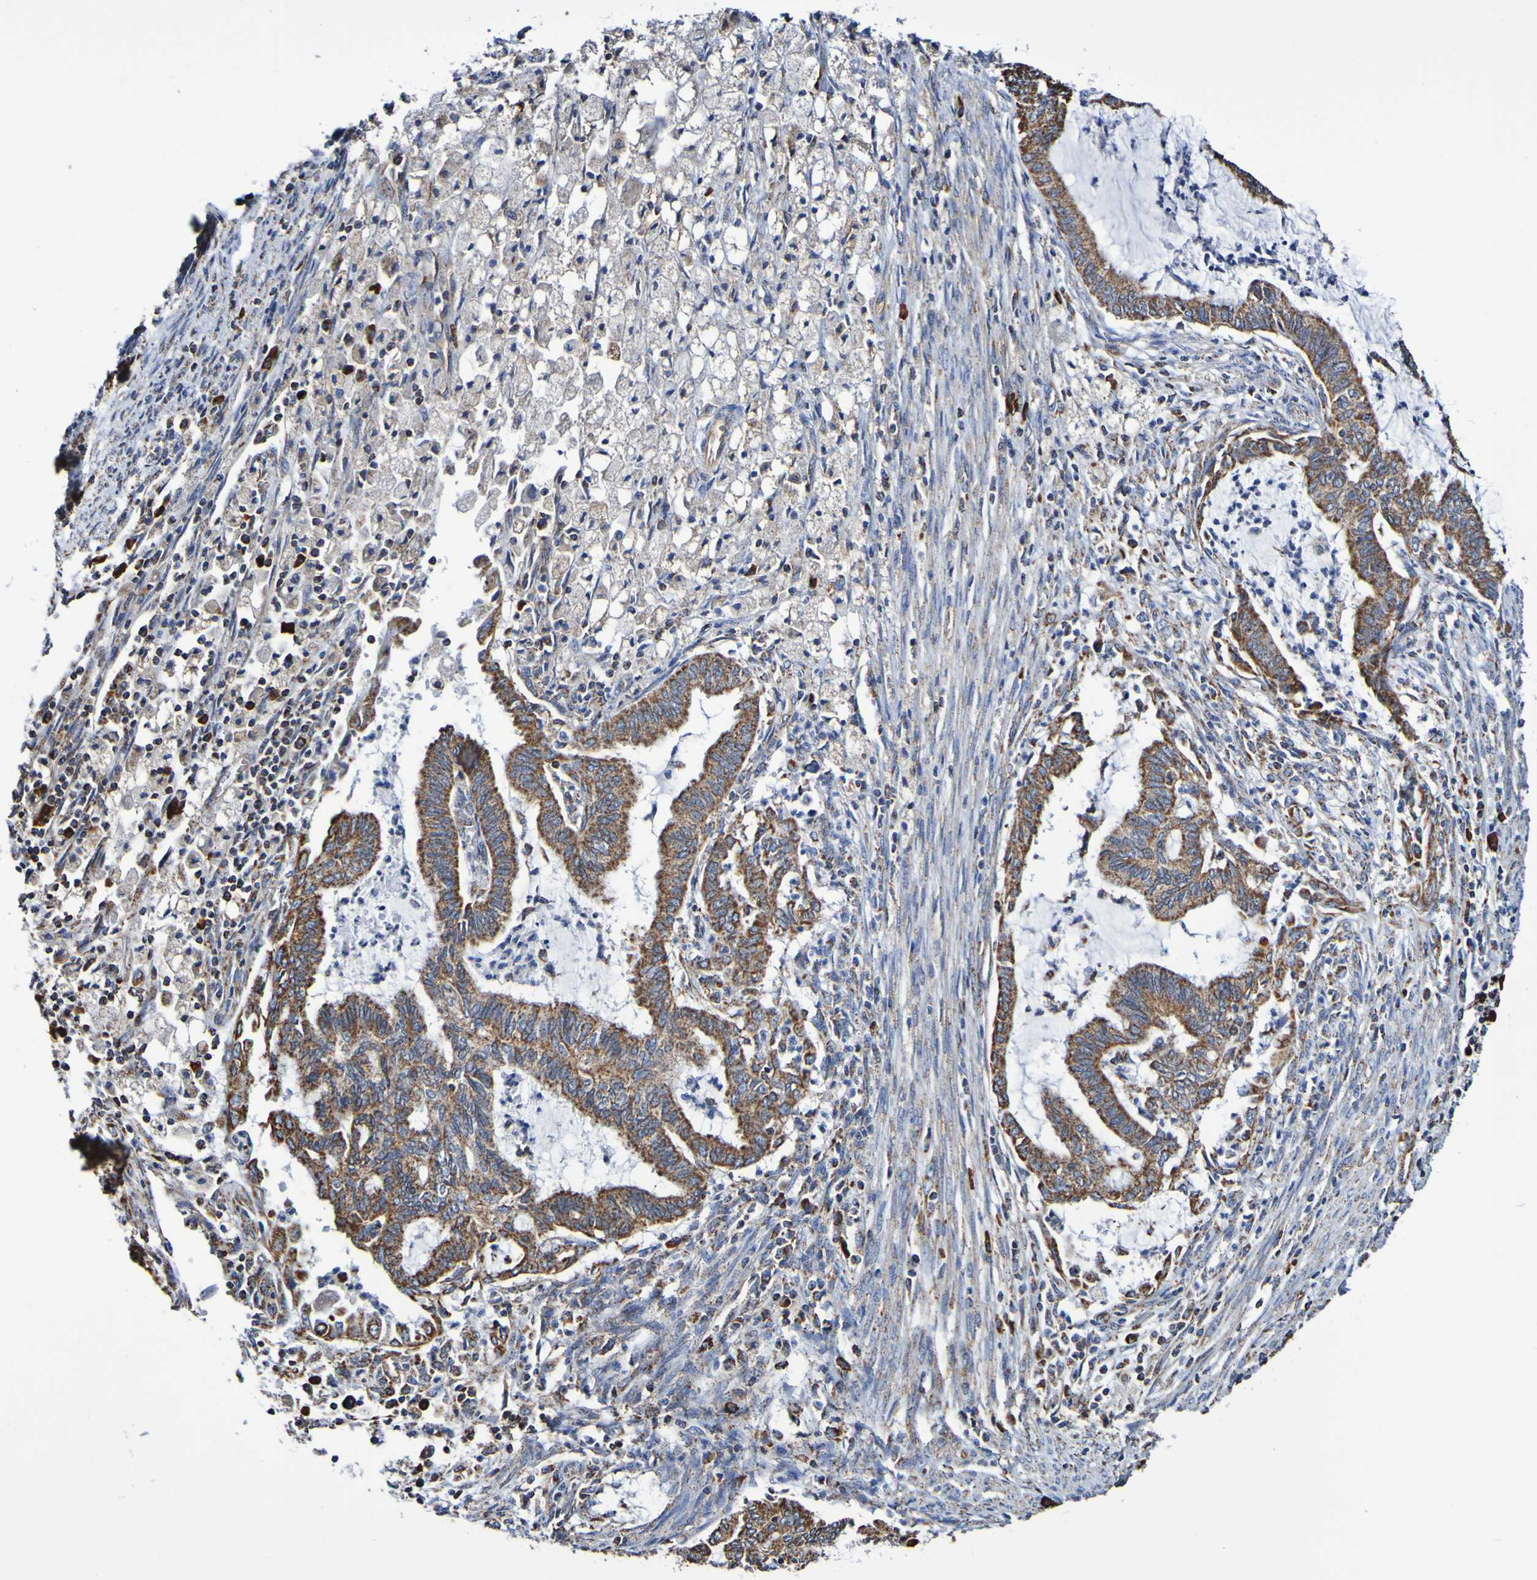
{"staining": {"intensity": "strong", "quantity": ">75%", "location": "cytoplasmic/membranous"}, "tissue": "cervical cancer", "cell_type": "Tumor cells", "image_type": "cancer", "snomed": [{"axis": "morphology", "description": "Normal tissue, NOS"}, {"axis": "morphology", "description": "Adenocarcinoma, NOS"}, {"axis": "topography", "description": "Cervix"}, {"axis": "topography", "description": "Endometrium"}], "caption": "Immunohistochemical staining of human cervical cancer demonstrates high levels of strong cytoplasmic/membranous protein staining in approximately >75% of tumor cells.", "gene": "IL18R1", "patient": {"sex": "female", "age": 86}}